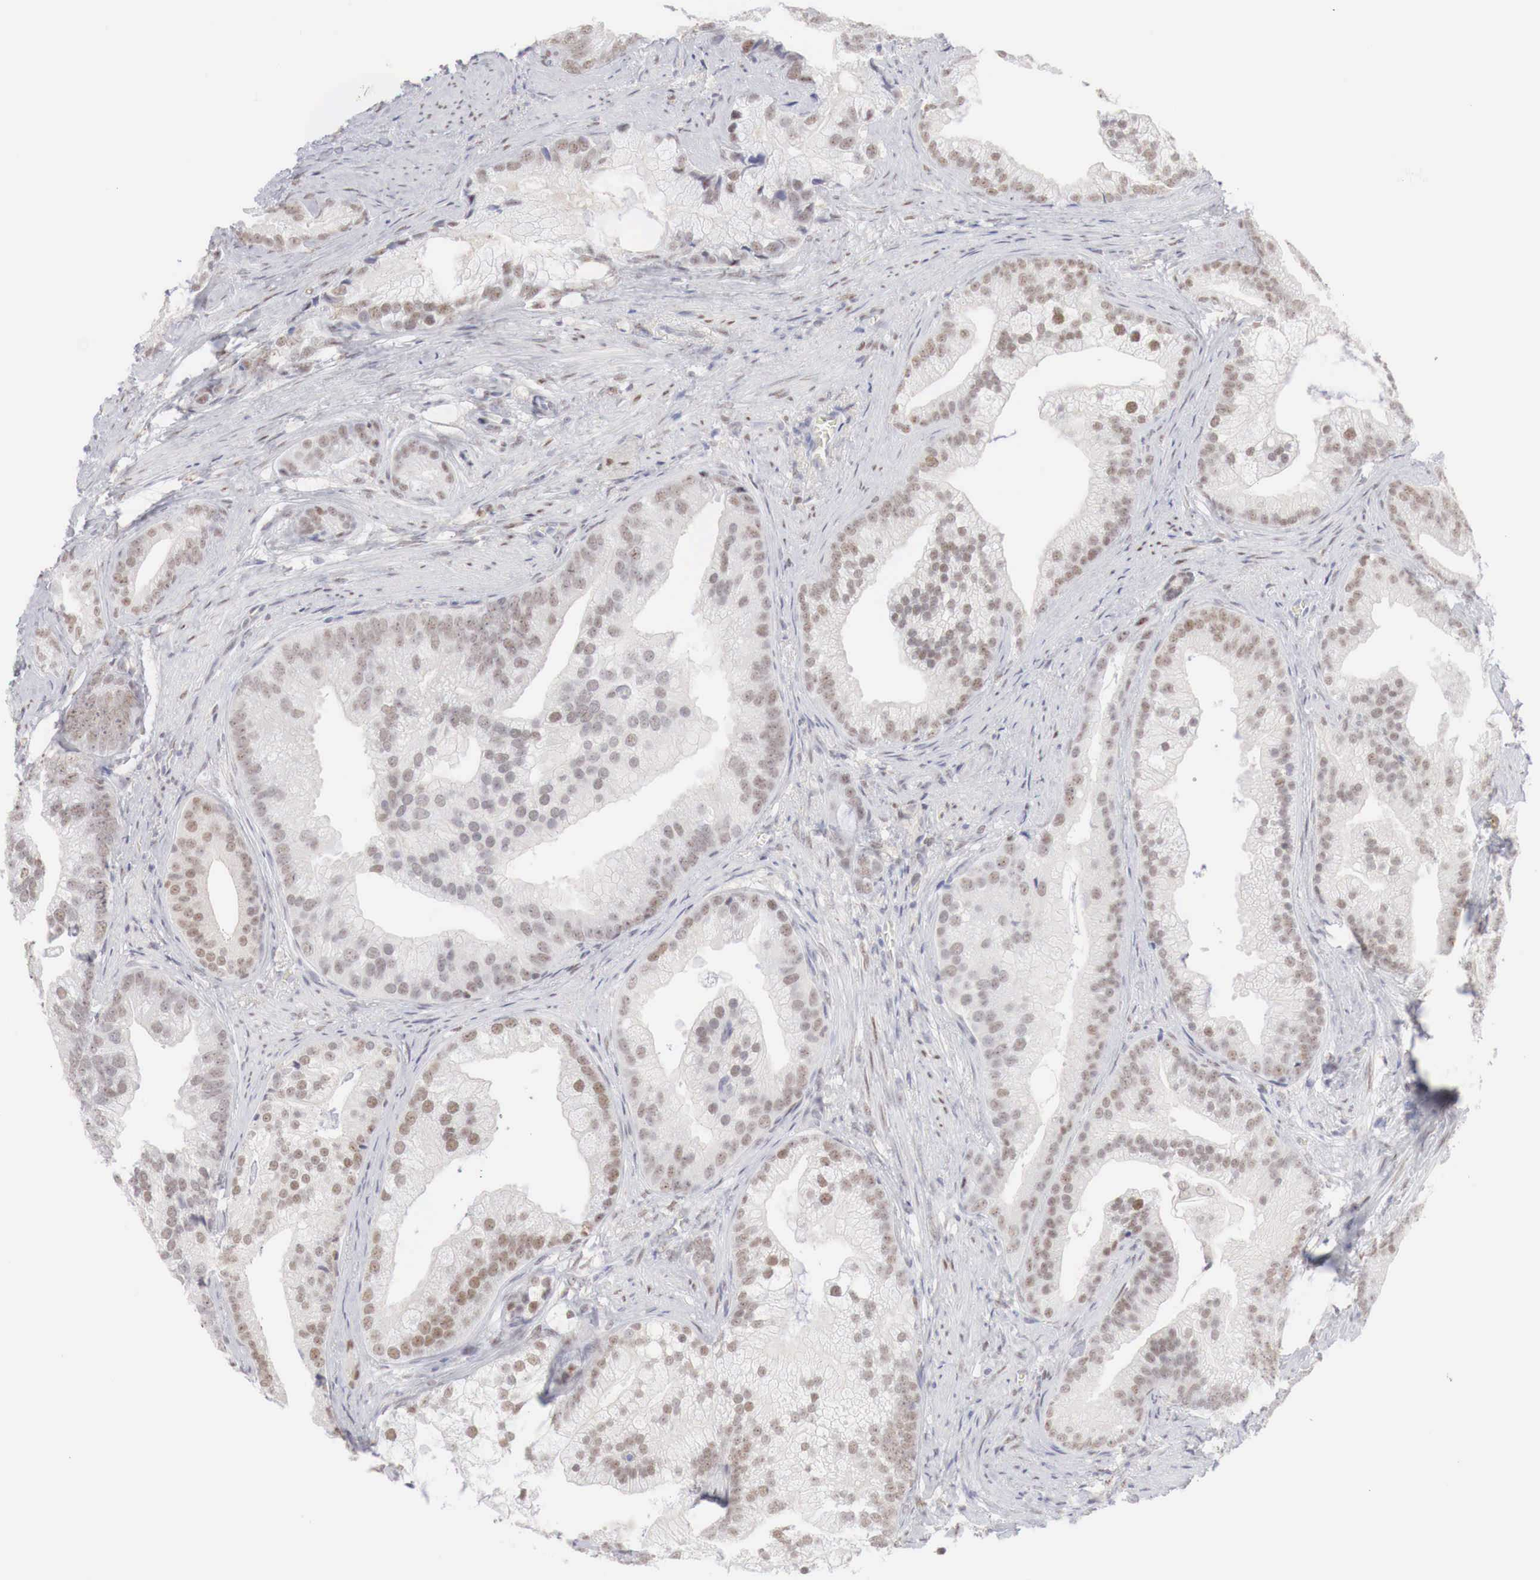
{"staining": {"intensity": "weak", "quantity": ">75%", "location": "nuclear"}, "tissue": "prostate cancer", "cell_type": "Tumor cells", "image_type": "cancer", "snomed": [{"axis": "morphology", "description": "Adenocarcinoma, Low grade"}, {"axis": "topography", "description": "Prostate"}], "caption": "An image of prostate cancer stained for a protein demonstrates weak nuclear brown staining in tumor cells. The staining was performed using DAB (3,3'-diaminobenzidine), with brown indicating positive protein expression. Nuclei are stained blue with hematoxylin.", "gene": "FOXP2", "patient": {"sex": "male", "age": 71}}